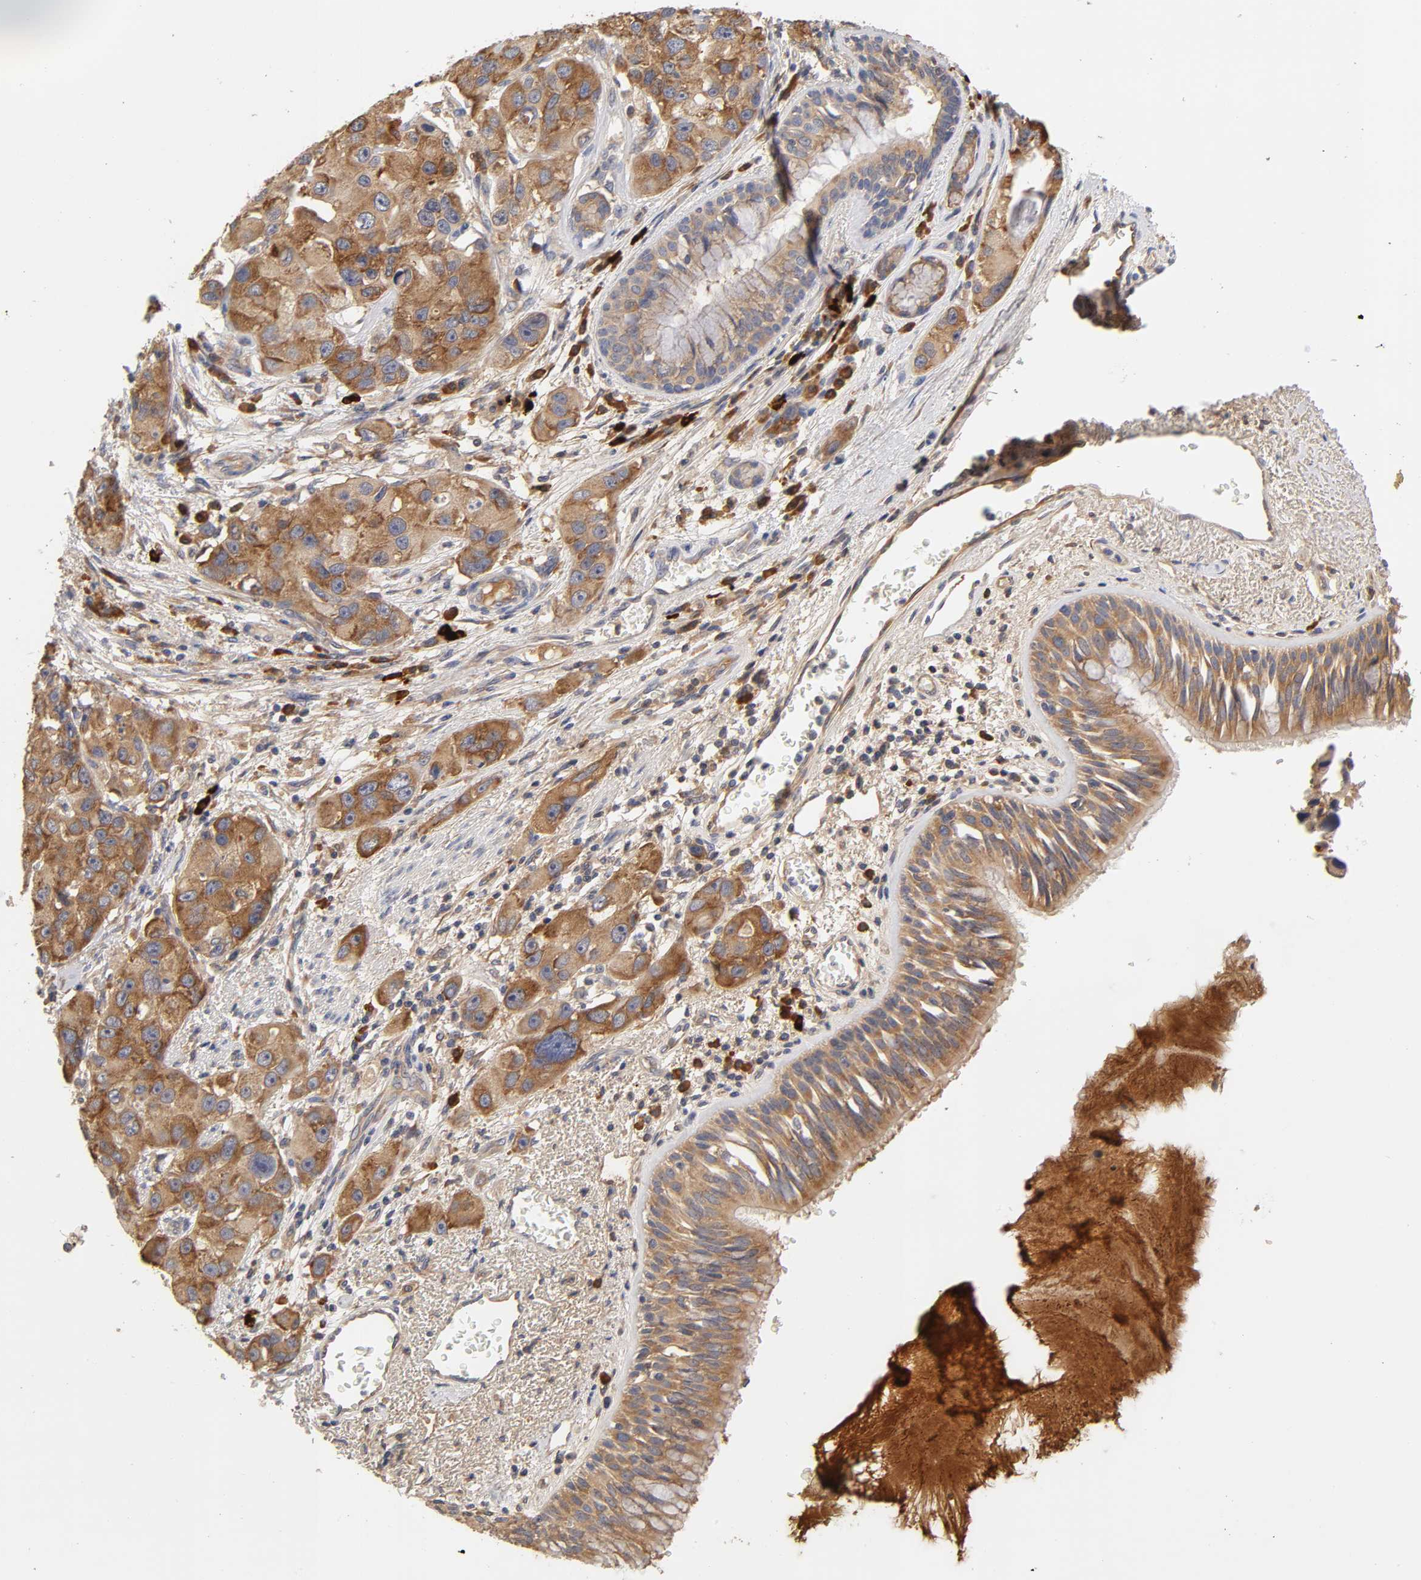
{"staining": {"intensity": "moderate", "quantity": ">75%", "location": "cytoplasmic/membranous"}, "tissue": "bronchus", "cell_type": "Respiratory epithelial cells", "image_type": "normal", "snomed": [{"axis": "morphology", "description": "Normal tissue, NOS"}, {"axis": "morphology", "description": "Adenocarcinoma, NOS"}, {"axis": "morphology", "description": "Adenocarcinoma, metastatic, NOS"}, {"axis": "topography", "description": "Lymph node"}, {"axis": "topography", "description": "Bronchus"}, {"axis": "topography", "description": "Lung"}], "caption": "DAB immunohistochemical staining of normal bronchus demonstrates moderate cytoplasmic/membranous protein expression in approximately >75% of respiratory epithelial cells. The staining is performed using DAB (3,3'-diaminobenzidine) brown chromogen to label protein expression. The nuclei are counter-stained blue using hematoxylin.", "gene": "RPS29", "patient": {"sex": "female", "age": 54}}